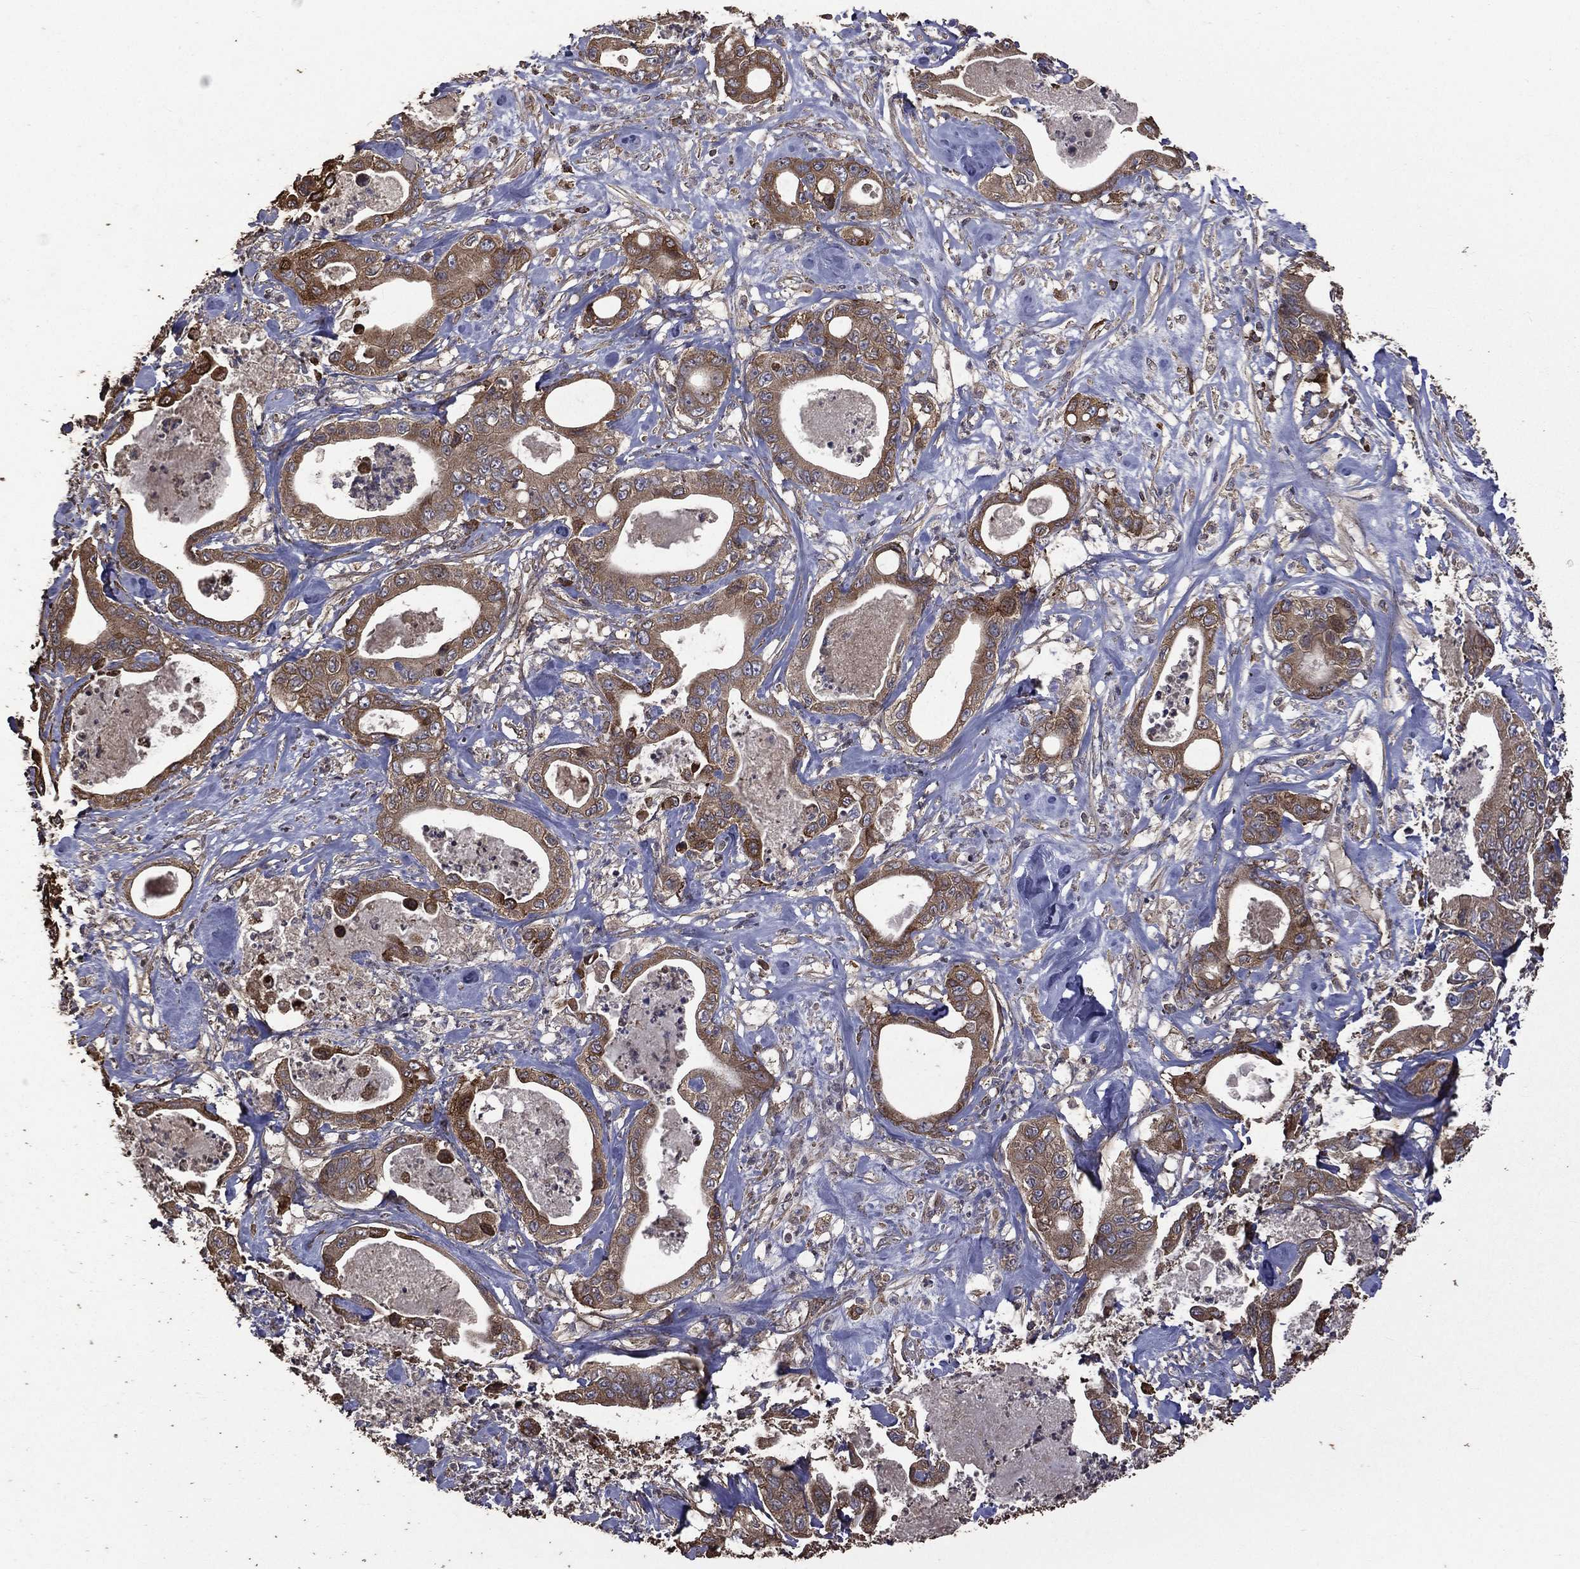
{"staining": {"intensity": "moderate", "quantity": ">75%", "location": "cytoplasmic/membranous"}, "tissue": "pancreatic cancer", "cell_type": "Tumor cells", "image_type": "cancer", "snomed": [{"axis": "morphology", "description": "Adenocarcinoma, NOS"}, {"axis": "topography", "description": "Pancreas"}], "caption": "This is a histology image of IHC staining of pancreatic adenocarcinoma, which shows moderate staining in the cytoplasmic/membranous of tumor cells.", "gene": "METTL27", "patient": {"sex": "male", "age": 71}}